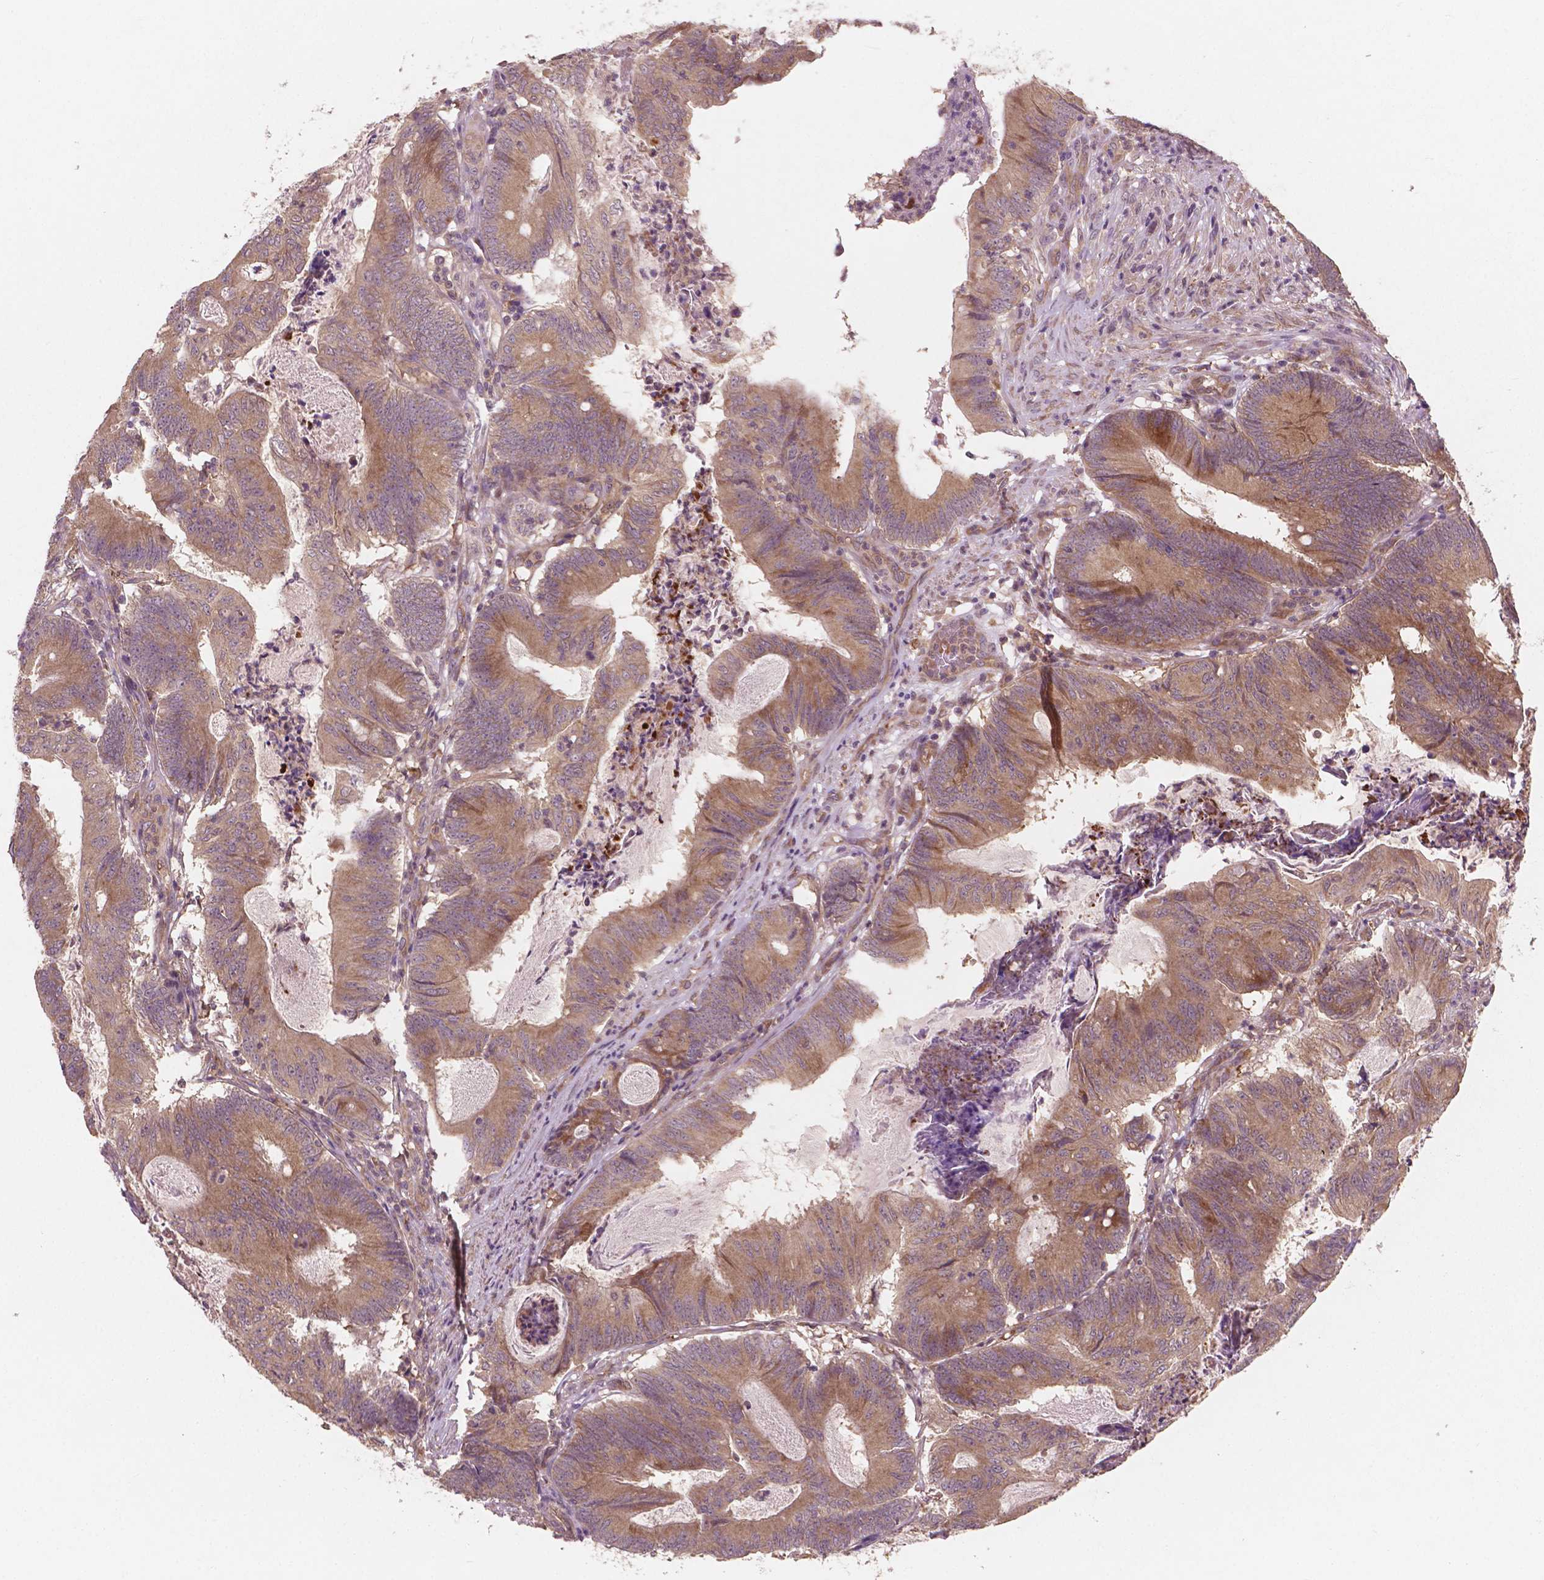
{"staining": {"intensity": "moderate", "quantity": ">75%", "location": "cytoplasmic/membranous"}, "tissue": "colorectal cancer", "cell_type": "Tumor cells", "image_type": "cancer", "snomed": [{"axis": "morphology", "description": "Adenocarcinoma, NOS"}, {"axis": "topography", "description": "Colon"}], "caption": "Moderate cytoplasmic/membranous protein positivity is present in about >75% of tumor cells in colorectal adenocarcinoma.", "gene": "CYFIP2", "patient": {"sex": "female", "age": 70}}